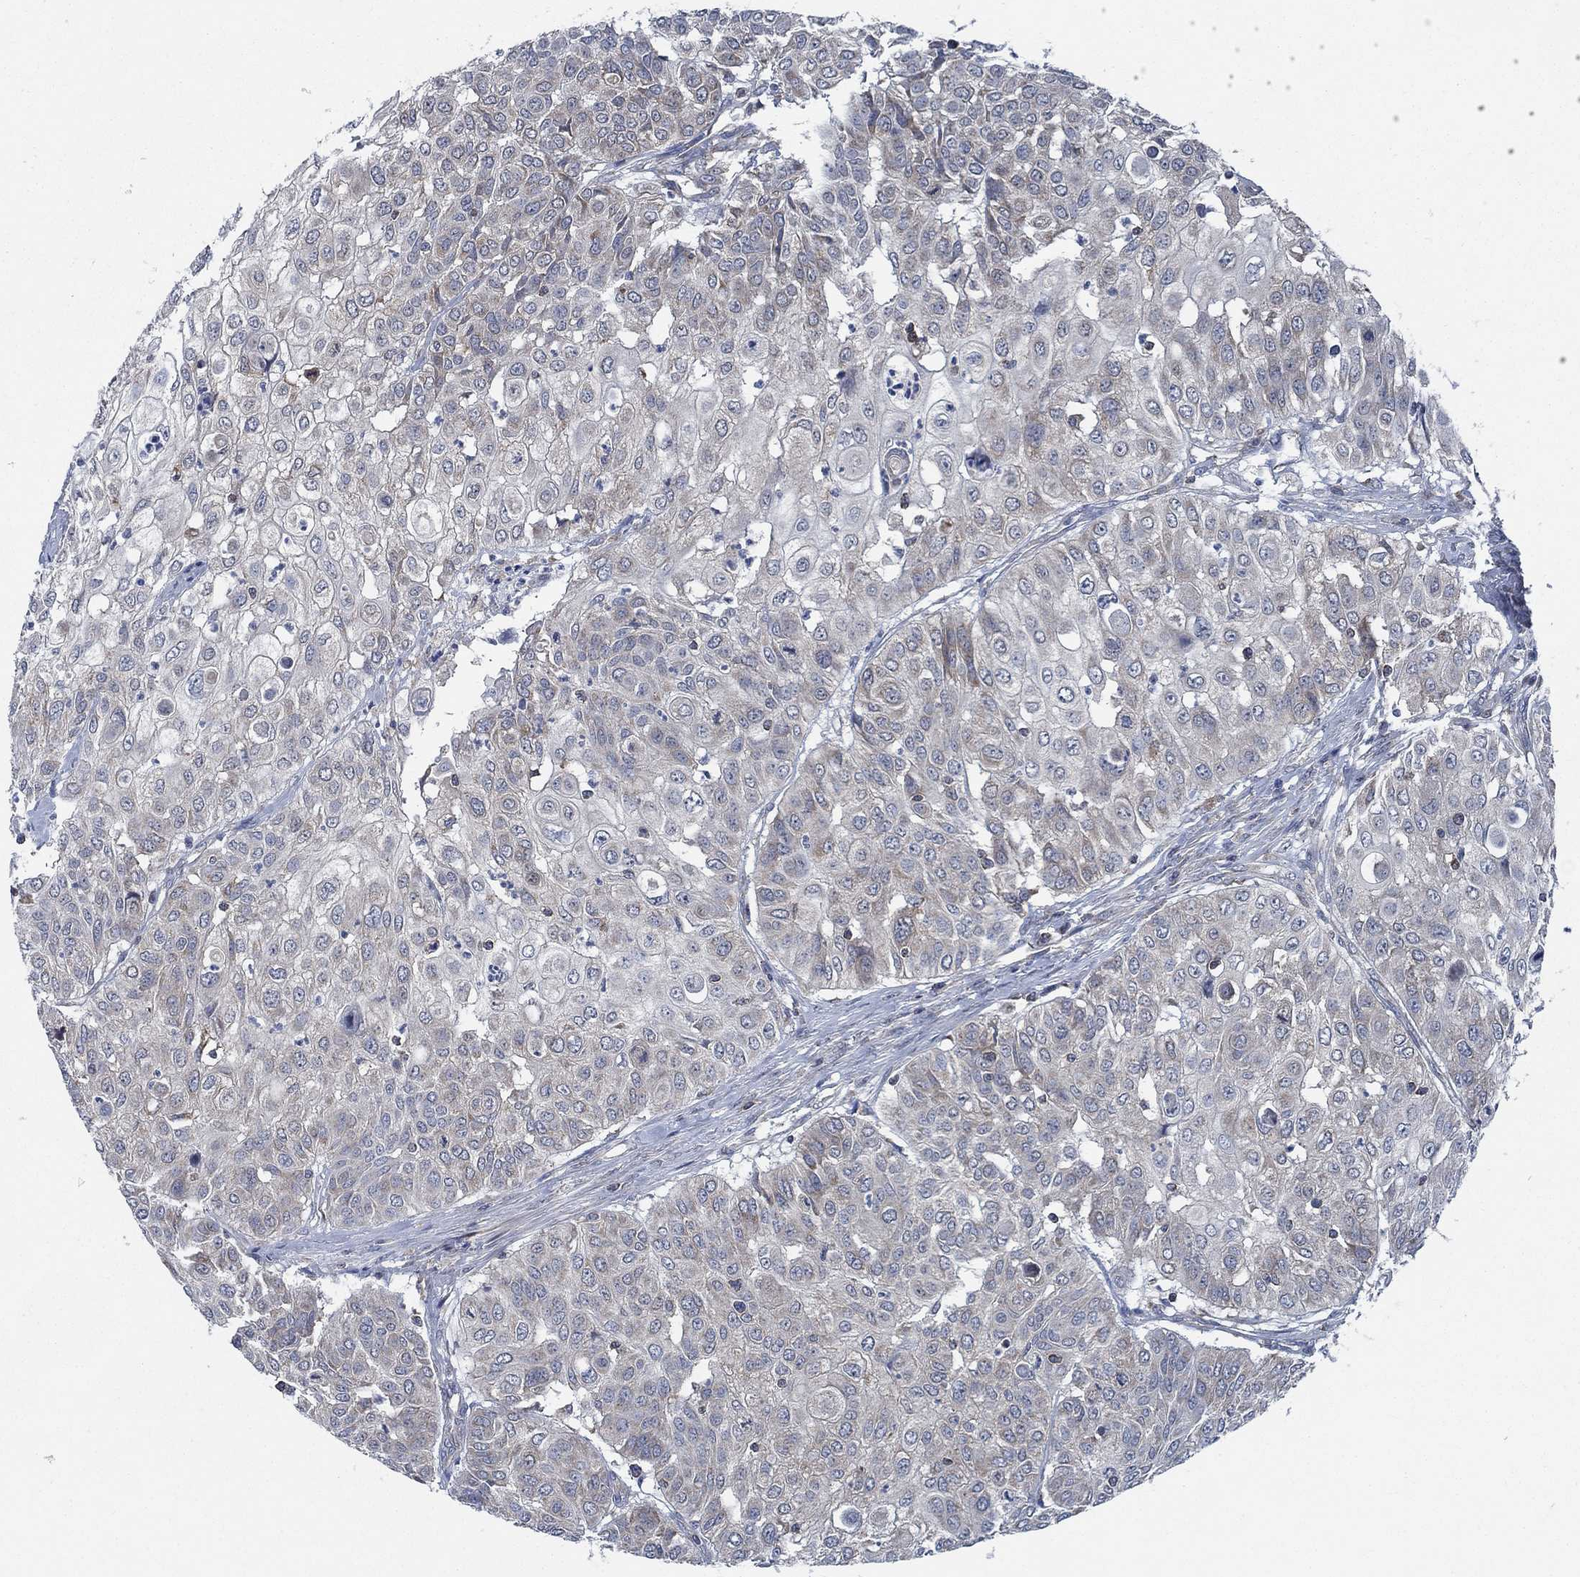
{"staining": {"intensity": "weak", "quantity": "<25%", "location": "cytoplasmic/membranous"}, "tissue": "urothelial cancer", "cell_type": "Tumor cells", "image_type": "cancer", "snomed": [{"axis": "morphology", "description": "Urothelial carcinoma, High grade"}, {"axis": "topography", "description": "Urinary bladder"}], "caption": "Urothelial carcinoma (high-grade) was stained to show a protein in brown. There is no significant staining in tumor cells. (Stains: DAB (3,3'-diaminobenzidine) immunohistochemistry (IHC) with hematoxylin counter stain, Microscopy: brightfield microscopy at high magnification).", "gene": "STXBP6", "patient": {"sex": "female", "age": 79}}